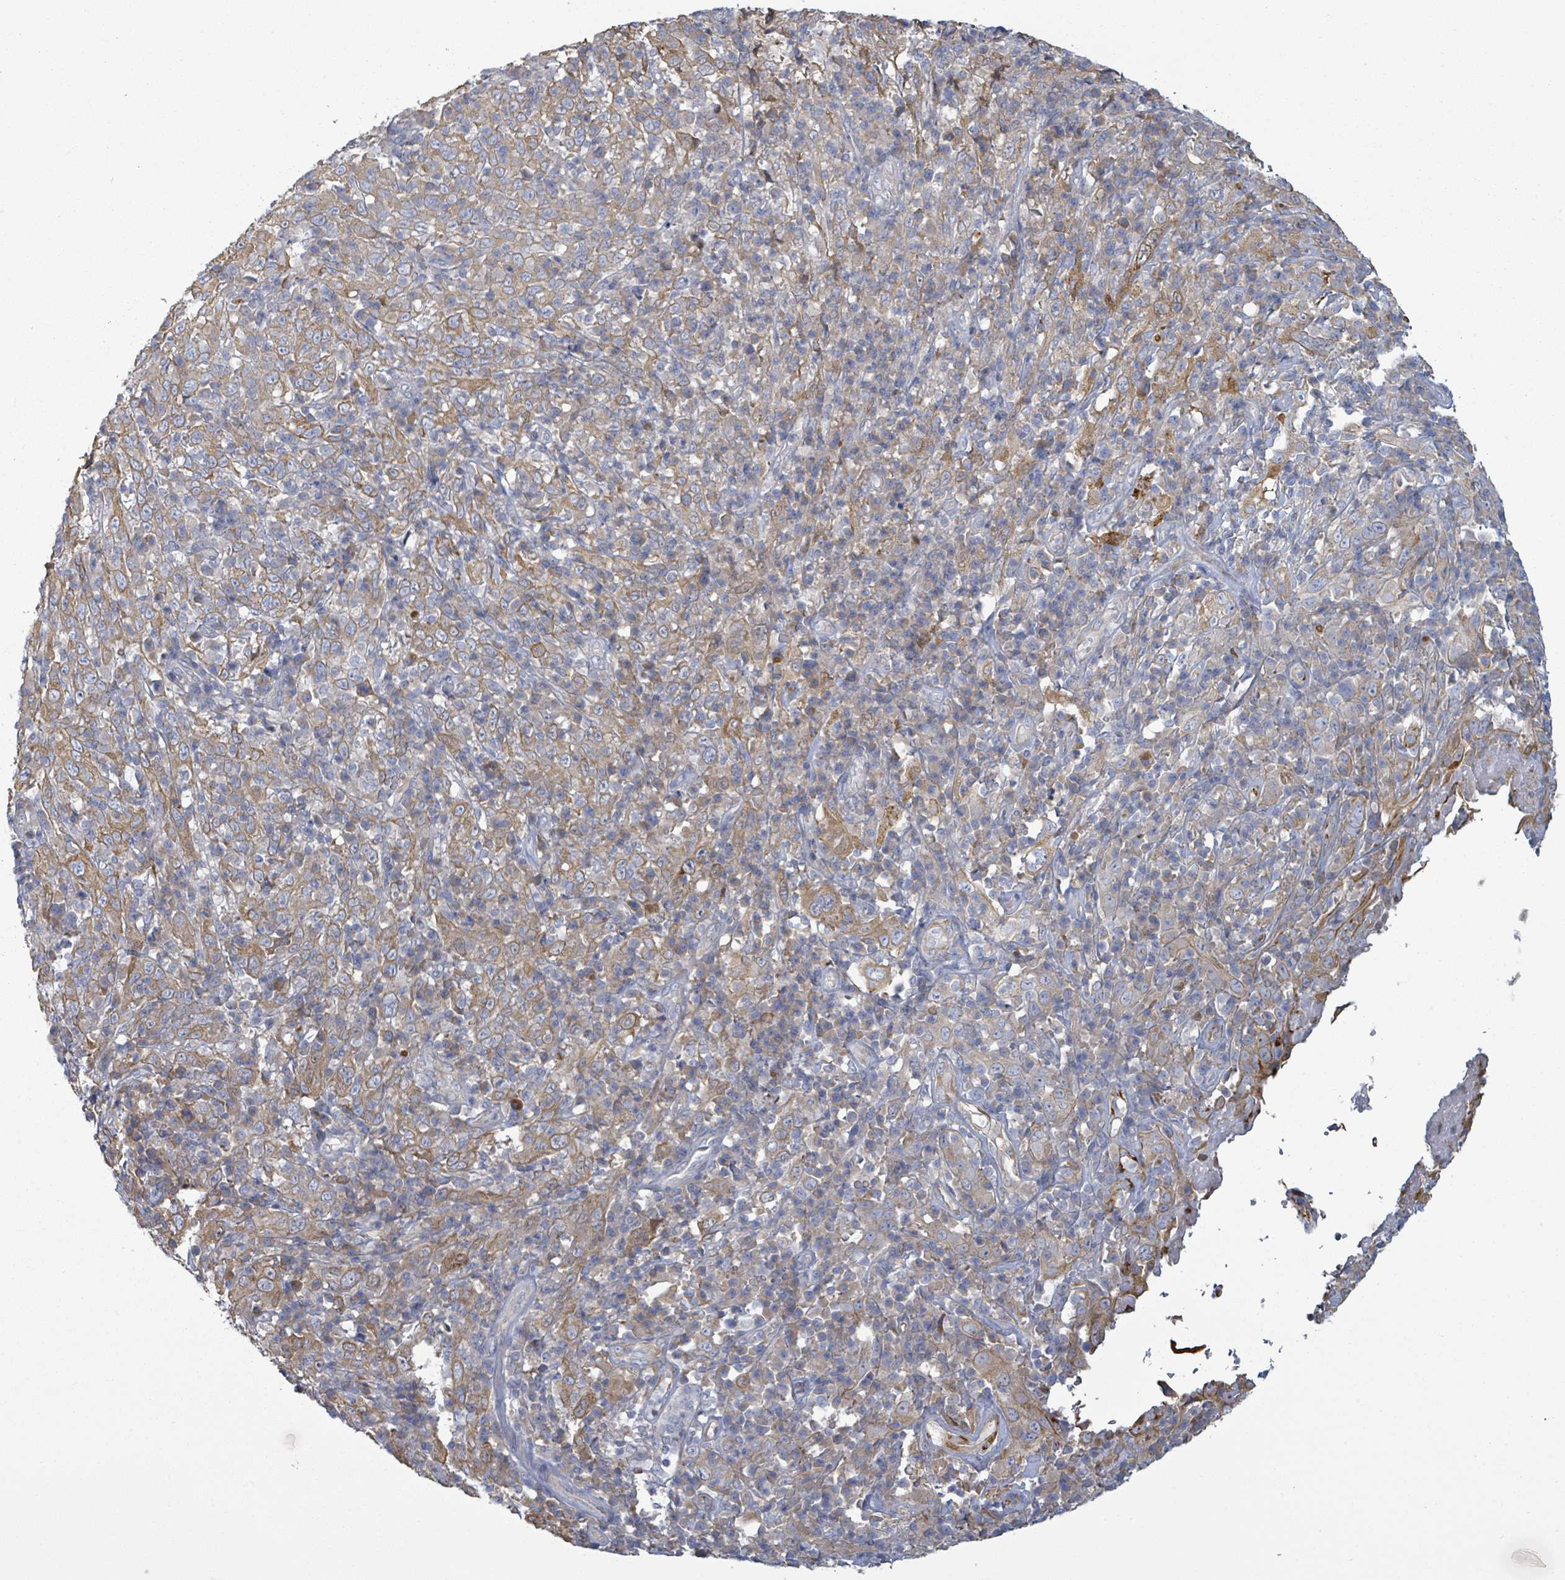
{"staining": {"intensity": "moderate", "quantity": ">75%", "location": "cytoplasmic/membranous"}, "tissue": "cervical cancer", "cell_type": "Tumor cells", "image_type": "cancer", "snomed": [{"axis": "morphology", "description": "Squamous cell carcinoma, NOS"}, {"axis": "topography", "description": "Cervix"}], "caption": "Cervical squamous cell carcinoma stained with immunohistochemistry (IHC) shows moderate cytoplasmic/membranous expression in about >75% of tumor cells.", "gene": "COL13A1", "patient": {"sex": "female", "age": 46}}